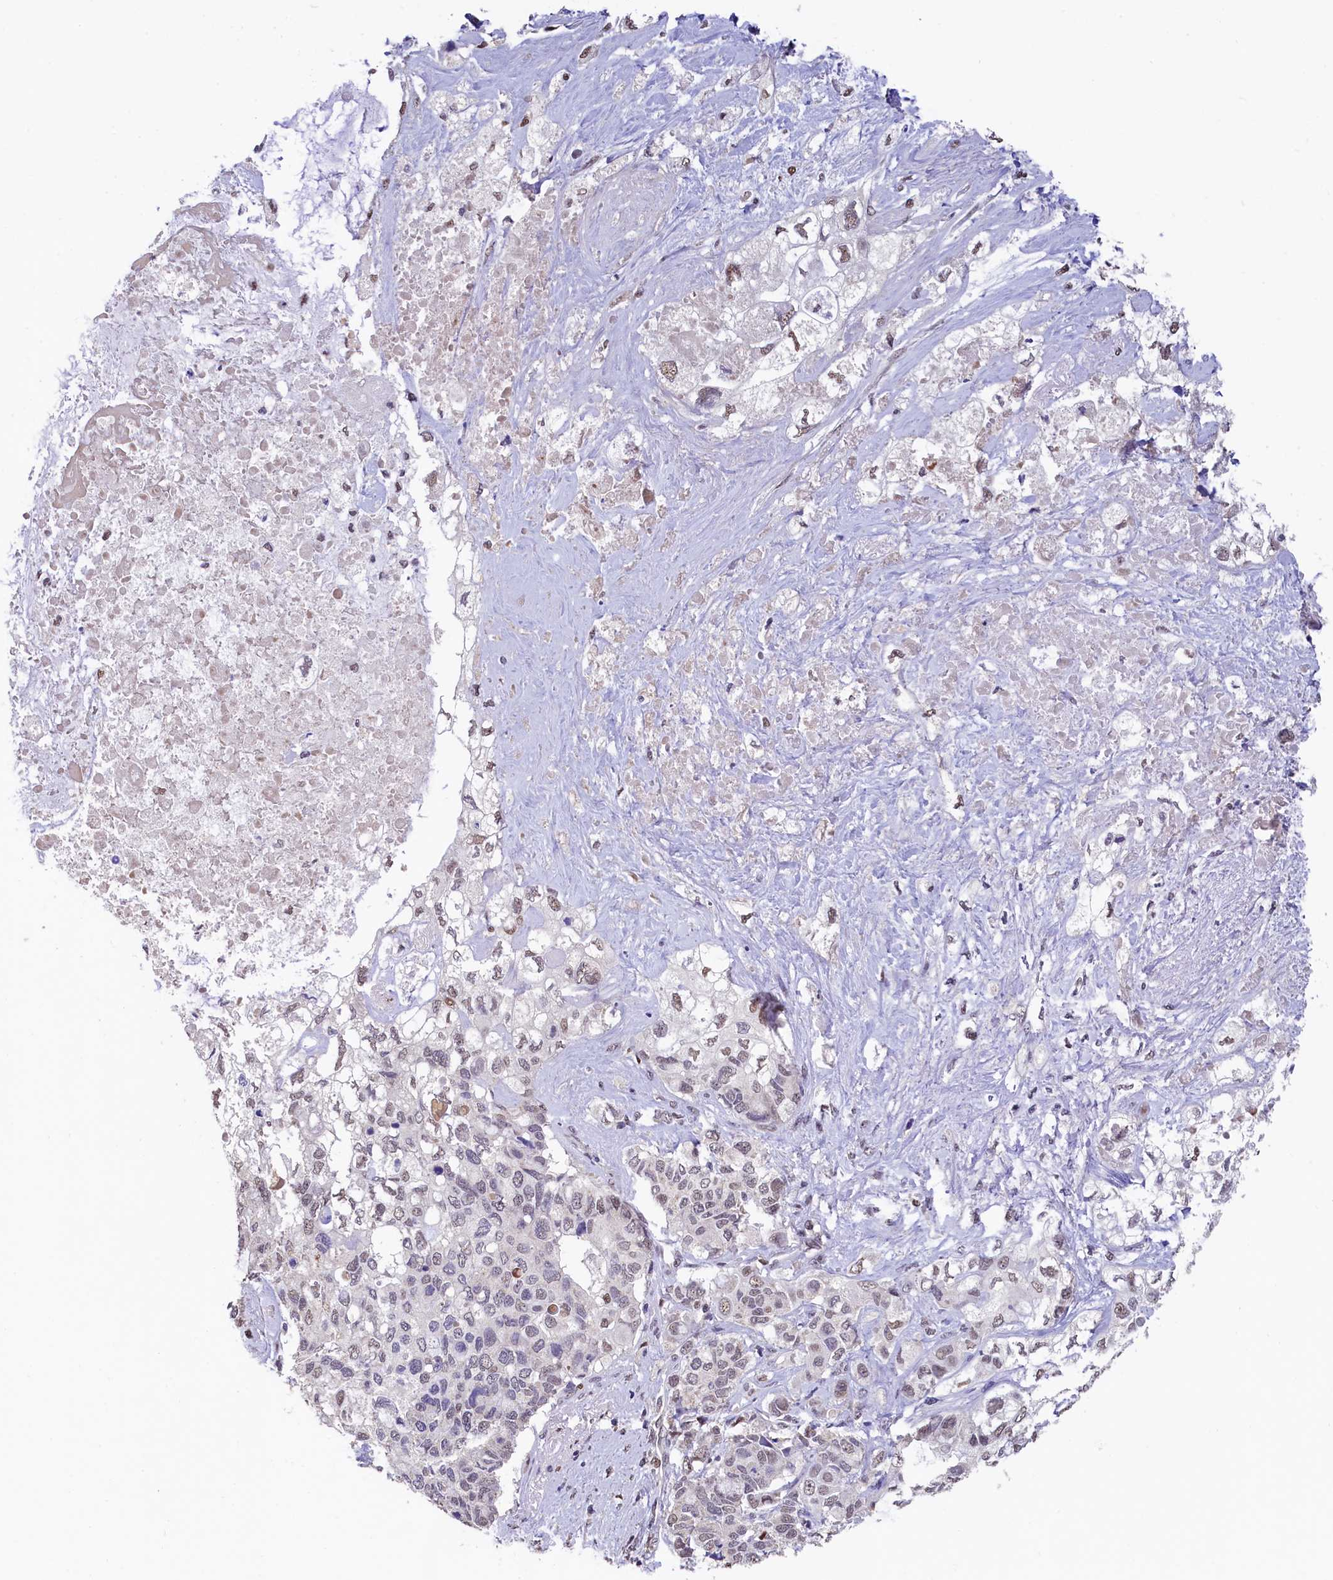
{"staining": {"intensity": "weak", "quantity": "<25%", "location": "nuclear"}, "tissue": "pancreatic cancer", "cell_type": "Tumor cells", "image_type": "cancer", "snomed": [{"axis": "morphology", "description": "Adenocarcinoma, NOS"}, {"axis": "topography", "description": "Pancreas"}], "caption": "This is a histopathology image of immunohistochemistry staining of pancreatic adenocarcinoma, which shows no expression in tumor cells.", "gene": "HECTD4", "patient": {"sex": "female", "age": 56}}